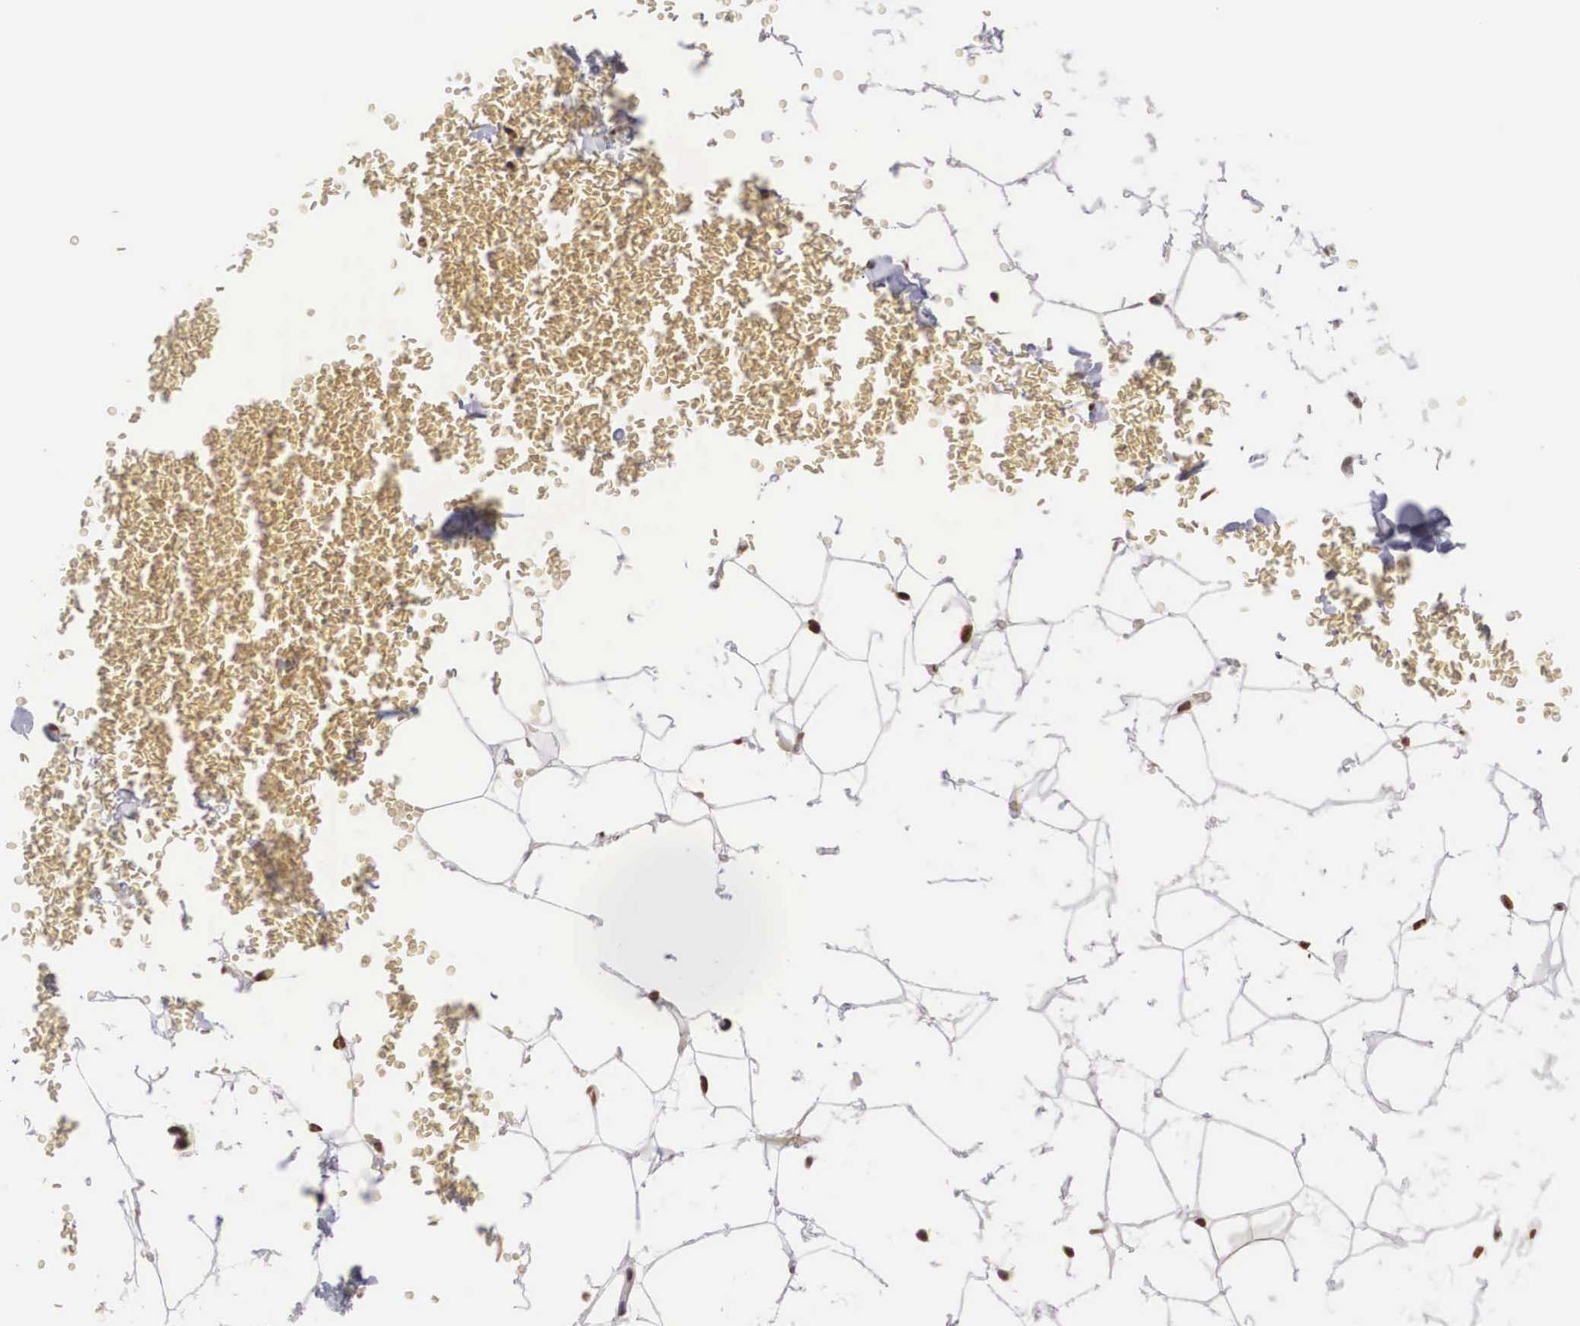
{"staining": {"intensity": "strong", "quantity": ">75%", "location": "nuclear"}, "tissue": "adipose tissue", "cell_type": "Adipocytes", "image_type": "normal", "snomed": [{"axis": "morphology", "description": "Normal tissue, NOS"}, {"axis": "morphology", "description": "Inflammation, NOS"}, {"axis": "topography", "description": "Lymph node"}, {"axis": "topography", "description": "Peripheral nerve tissue"}], "caption": "Immunohistochemical staining of unremarkable human adipose tissue exhibits >75% levels of strong nuclear protein positivity in about >75% of adipocytes.", "gene": "HTATSF1", "patient": {"sex": "male", "age": 52}}